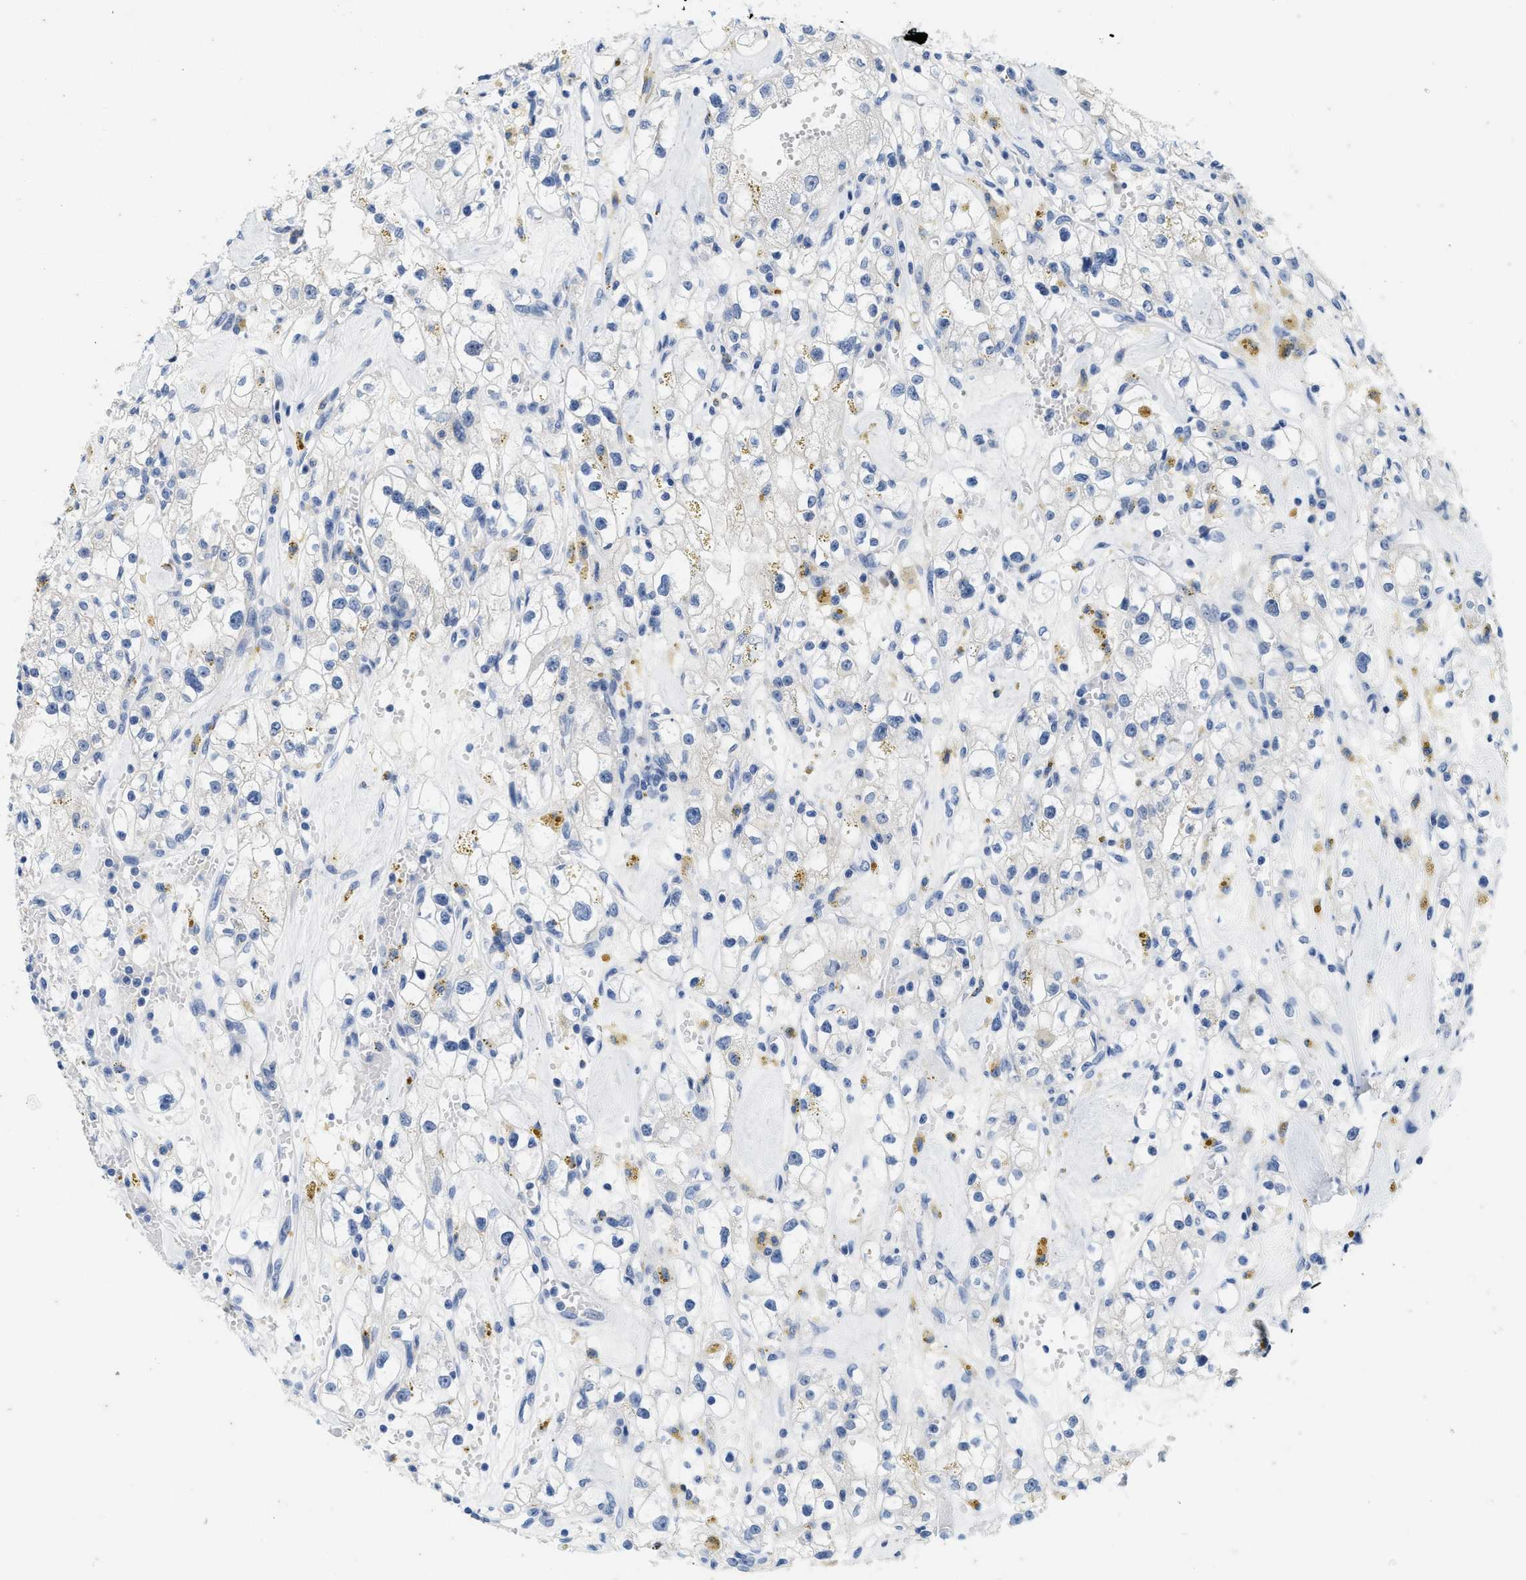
{"staining": {"intensity": "negative", "quantity": "none", "location": "none"}, "tissue": "renal cancer", "cell_type": "Tumor cells", "image_type": "cancer", "snomed": [{"axis": "morphology", "description": "Adenocarcinoma, NOS"}, {"axis": "topography", "description": "Kidney"}], "caption": "An IHC photomicrograph of renal cancer (adenocarcinoma) is shown. There is no staining in tumor cells of renal cancer (adenocarcinoma). Nuclei are stained in blue.", "gene": "ABCB11", "patient": {"sex": "male", "age": 56}}